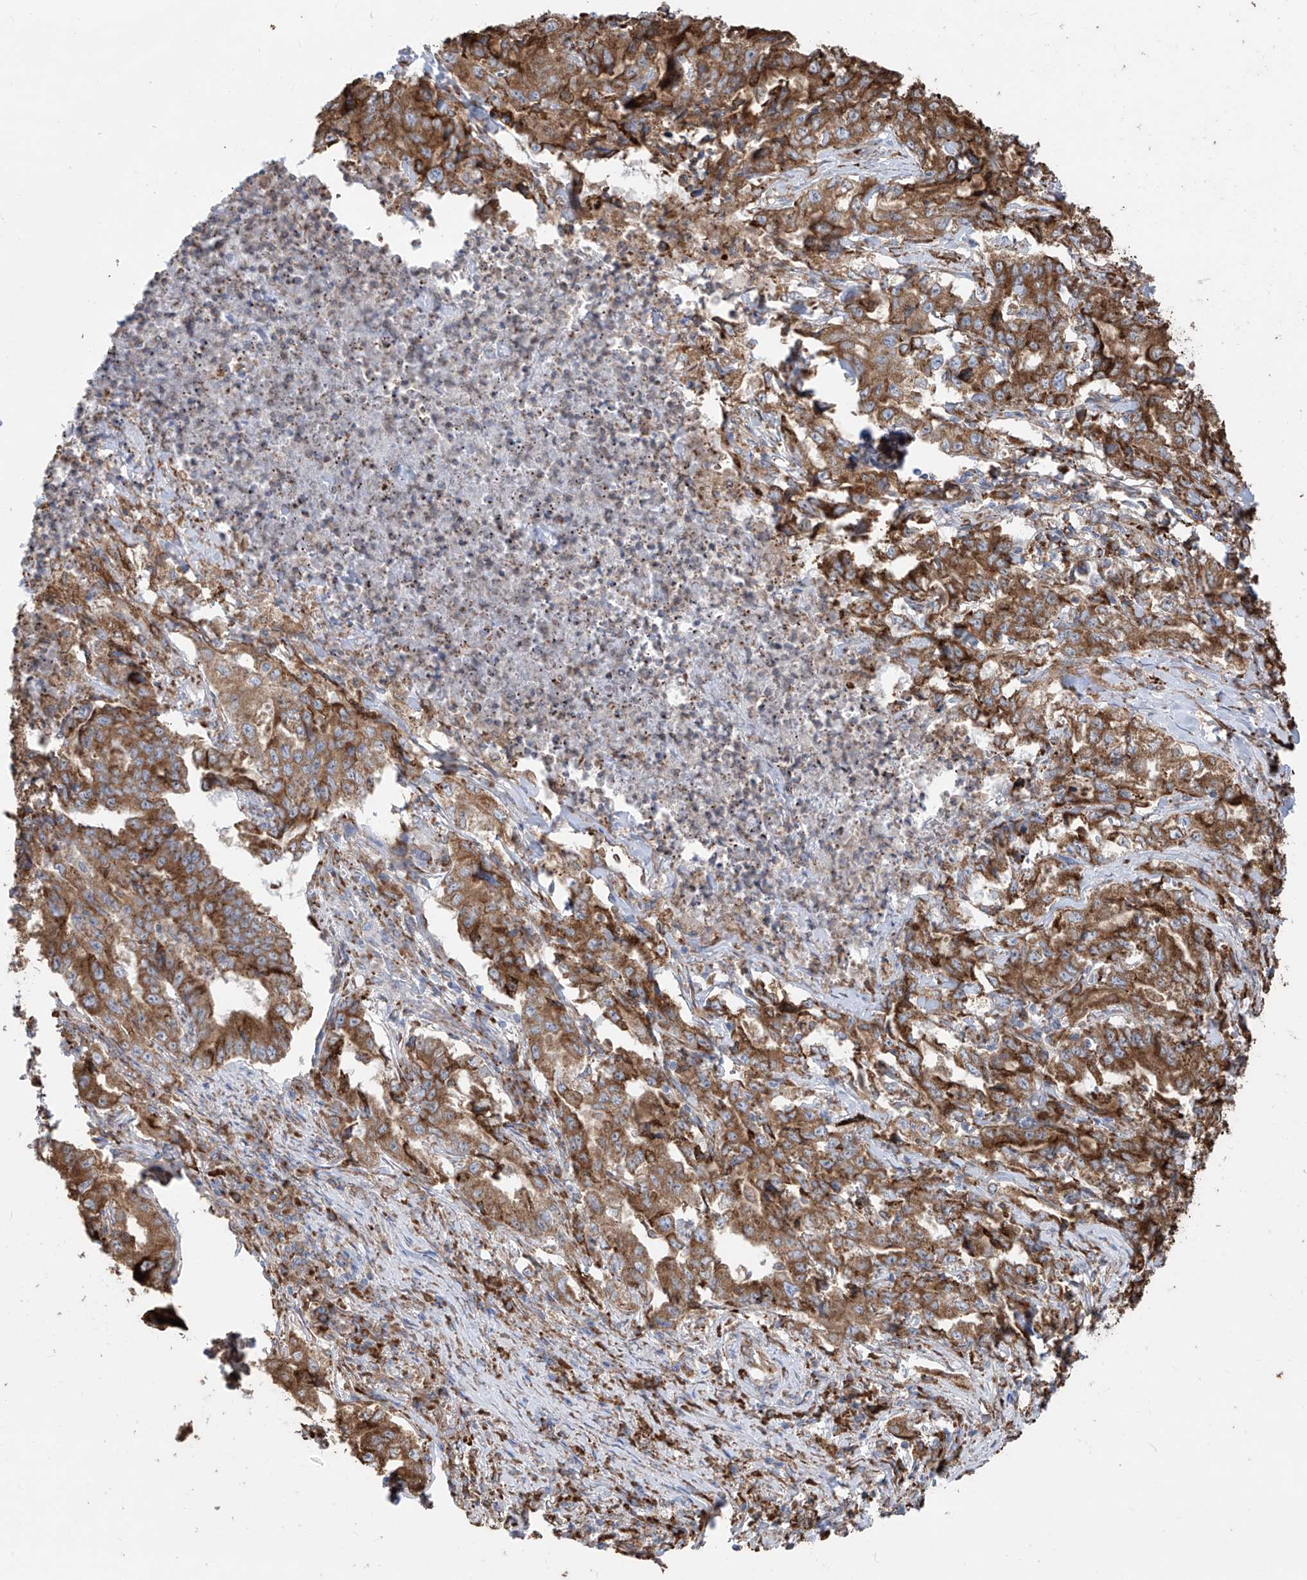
{"staining": {"intensity": "moderate", "quantity": ">75%", "location": "cytoplasmic/membranous"}, "tissue": "lung cancer", "cell_type": "Tumor cells", "image_type": "cancer", "snomed": [{"axis": "morphology", "description": "Adenocarcinoma, NOS"}, {"axis": "topography", "description": "Lung"}], "caption": "IHC of human lung adenocarcinoma reveals medium levels of moderate cytoplasmic/membranous expression in approximately >75% of tumor cells. (DAB (3,3'-diaminobenzidine) = brown stain, brightfield microscopy at high magnification).", "gene": "ZNF354C", "patient": {"sex": "female", "age": 51}}